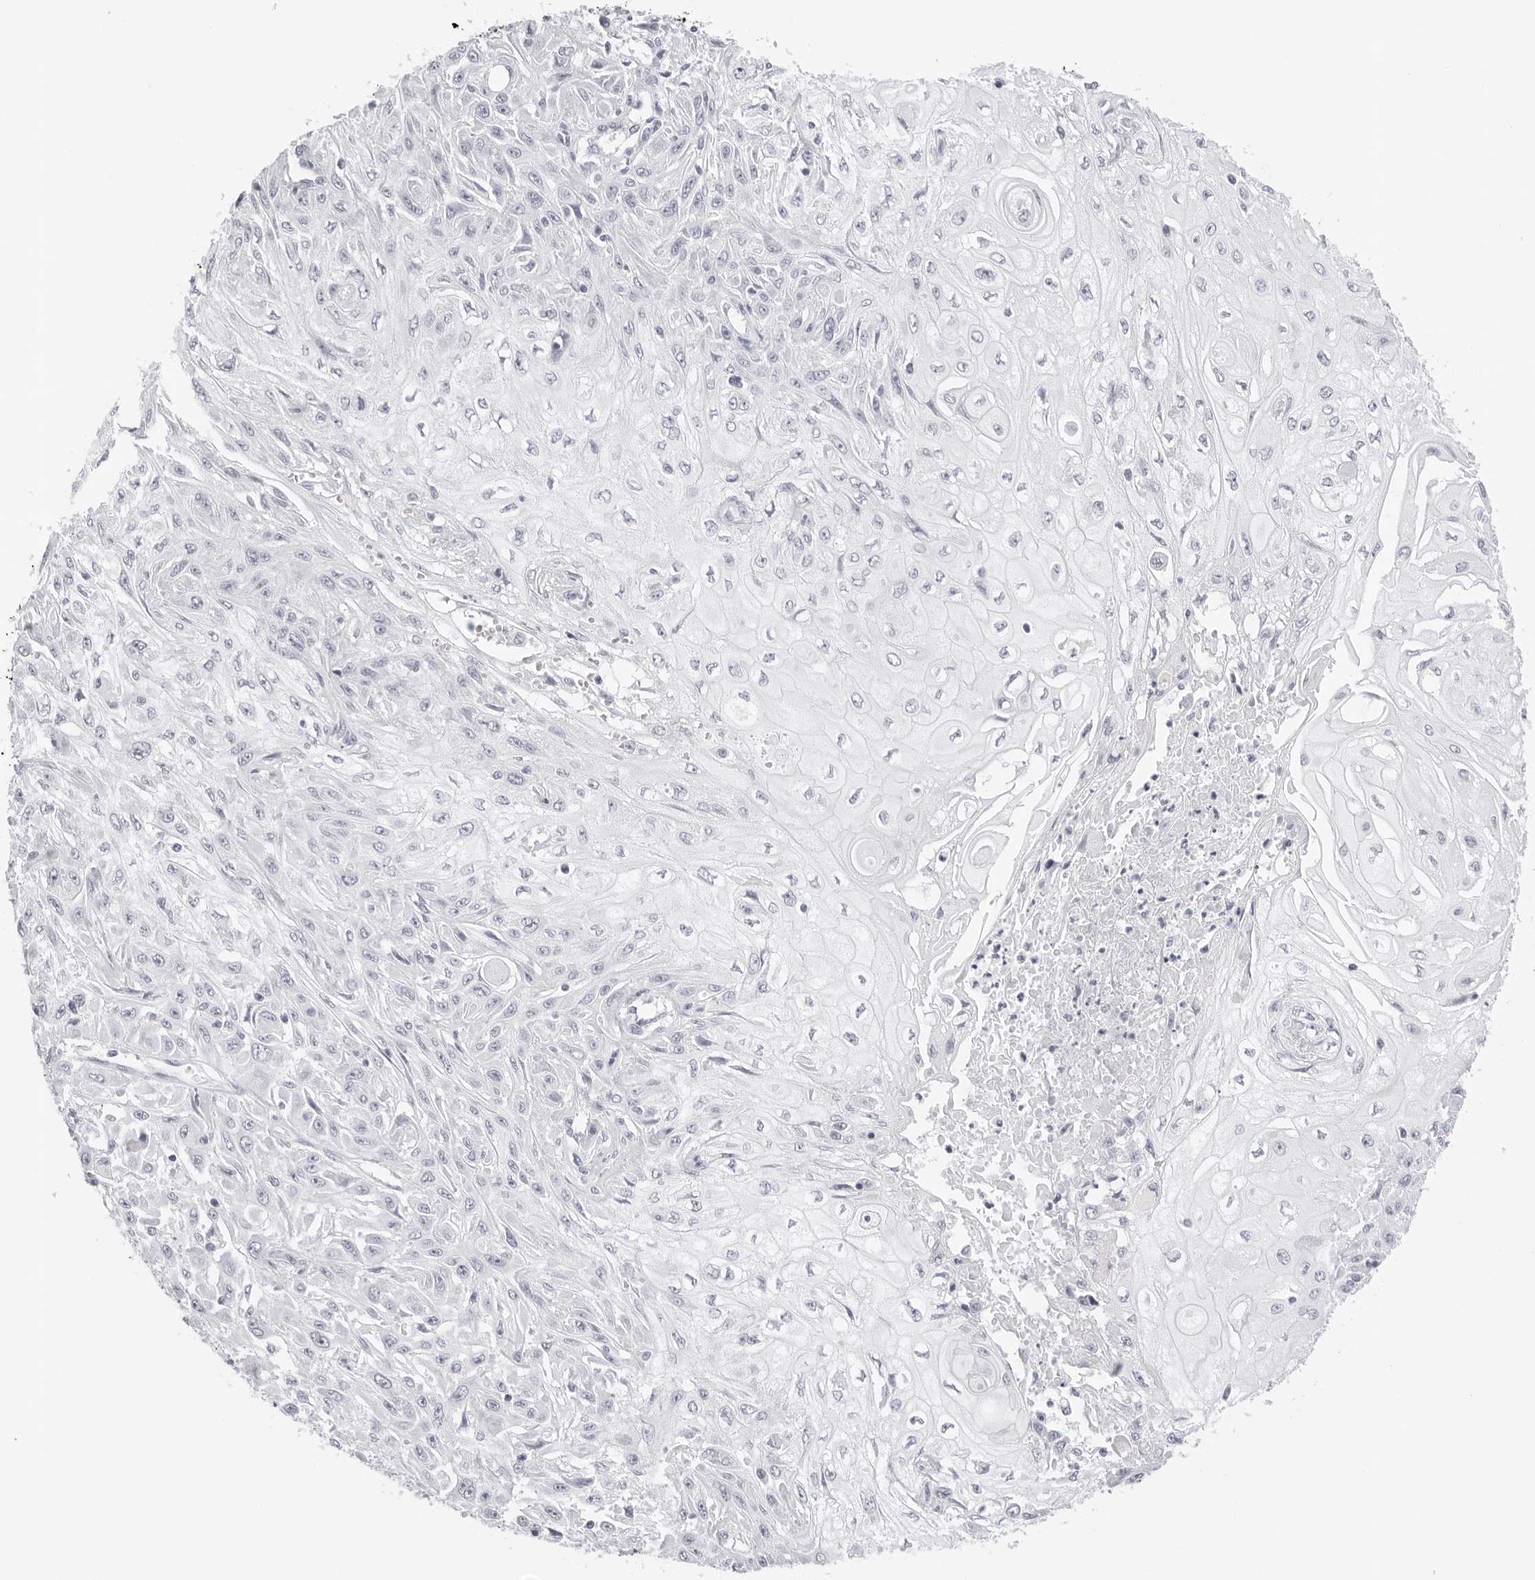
{"staining": {"intensity": "negative", "quantity": "none", "location": "none"}, "tissue": "skin cancer", "cell_type": "Tumor cells", "image_type": "cancer", "snomed": [{"axis": "morphology", "description": "Squamous cell carcinoma, NOS"}, {"axis": "morphology", "description": "Squamous cell carcinoma, metastatic, NOS"}, {"axis": "topography", "description": "Skin"}, {"axis": "topography", "description": "Lymph node"}], "caption": "An image of skin cancer (squamous cell carcinoma) stained for a protein demonstrates no brown staining in tumor cells. (DAB immunohistochemistry (IHC) with hematoxylin counter stain).", "gene": "AGMAT", "patient": {"sex": "male", "age": 75}}